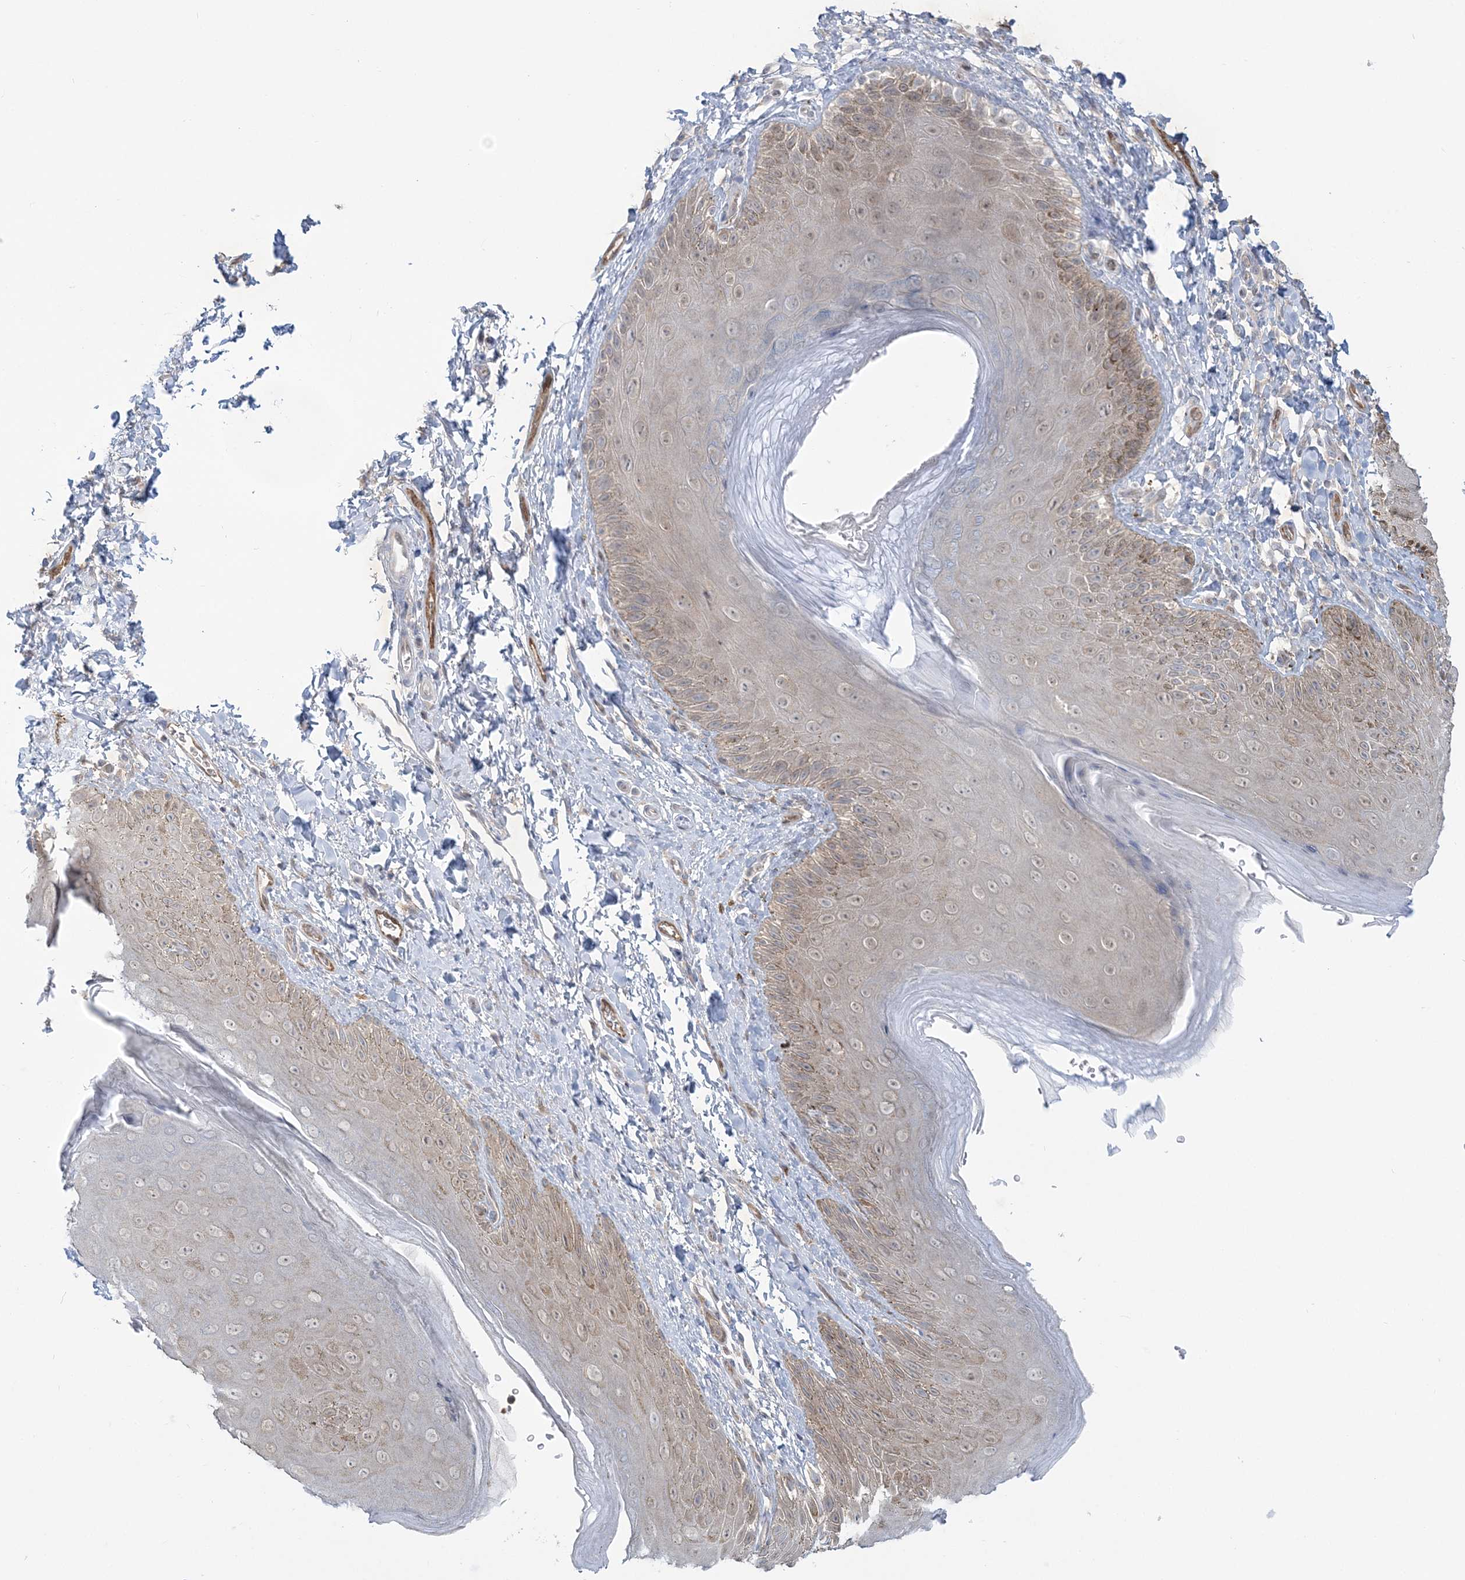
{"staining": {"intensity": "moderate", "quantity": "25%-75%", "location": "cytoplasmic/membranous"}, "tissue": "skin", "cell_type": "Epidermal cells", "image_type": "normal", "snomed": [{"axis": "morphology", "description": "Normal tissue, NOS"}, {"axis": "topography", "description": "Anal"}], "caption": "Brown immunohistochemical staining in normal human skin exhibits moderate cytoplasmic/membranous positivity in about 25%-75% of epidermal cells.", "gene": "INPP1", "patient": {"sex": "male", "age": 44}}